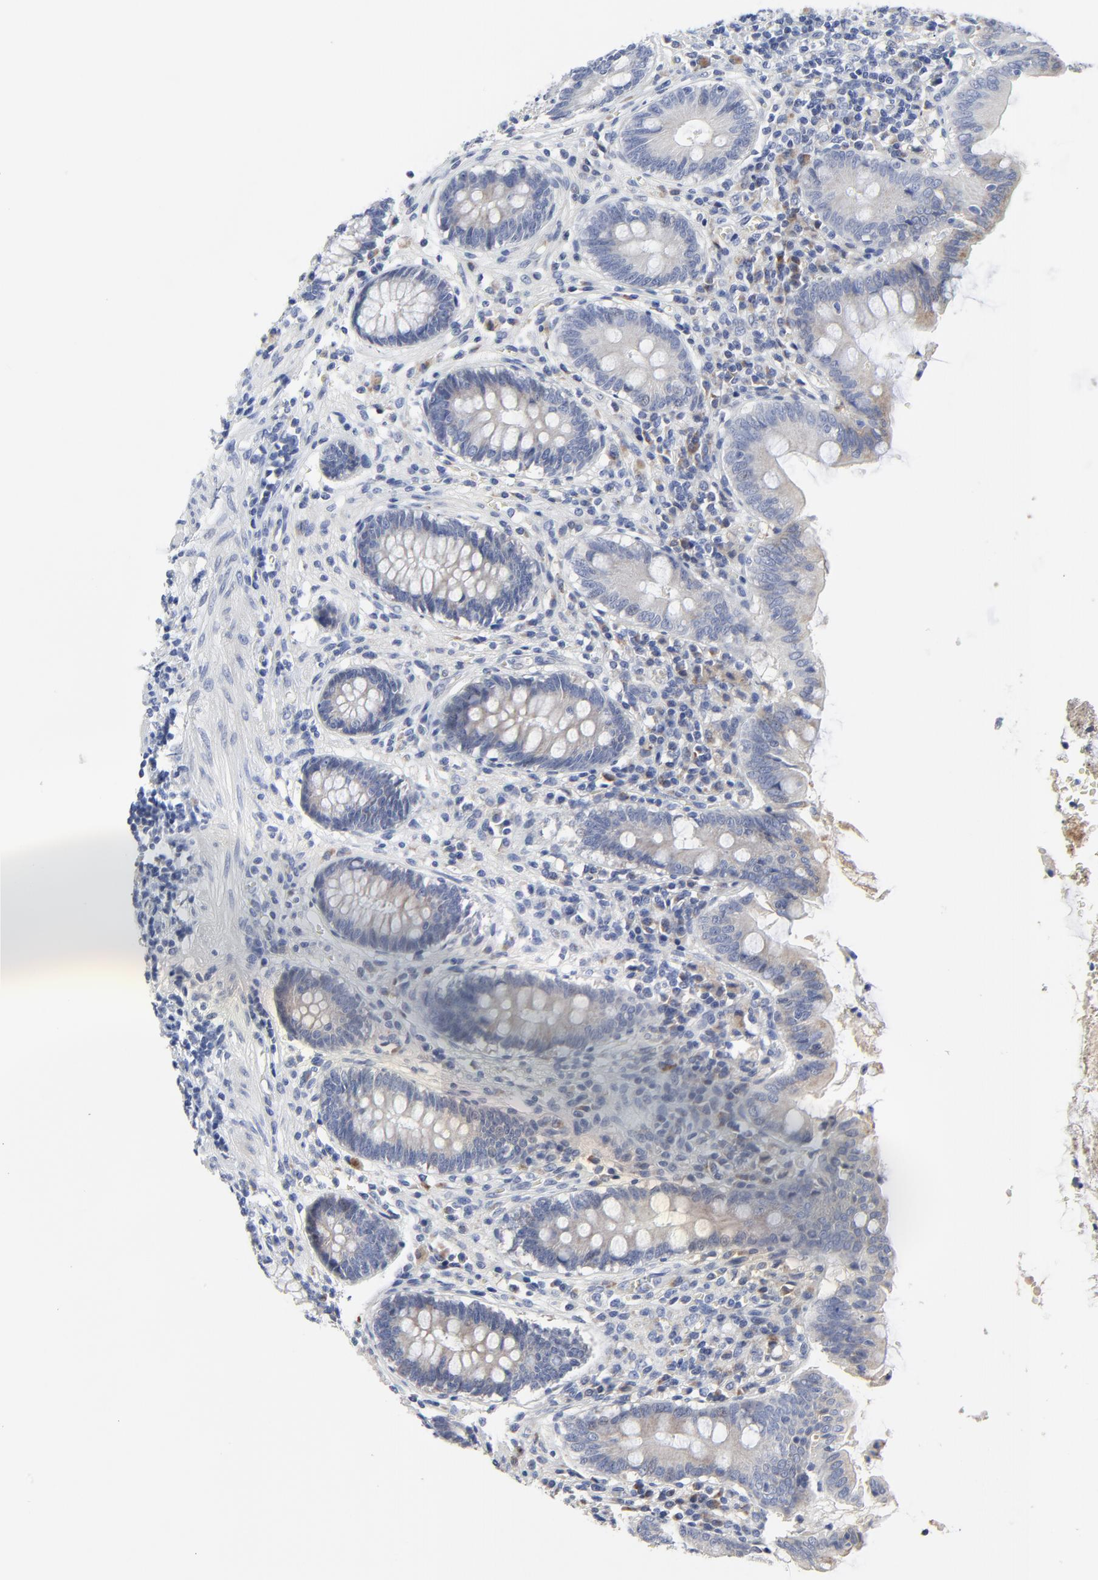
{"staining": {"intensity": "negative", "quantity": "none", "location": "none"}, "tissue": "appendix", "cell_type": "Glandular cells", "image_type": "normal", "snomed": [{"axis": "morphology", "description": "Normal tissue, NOS"}, {"axis": "topography", "description": "Appendix"}], "caption": "IHC histopathology image of normal appendix stained for a protein (brown), which shows no expression in glandular cells. (DAB immunohistochemistry (IHC) visualized using brightfield microscopy, high magnification).", "gene": "NLGN3", "patient": {"sex": "female", "age": 50}}